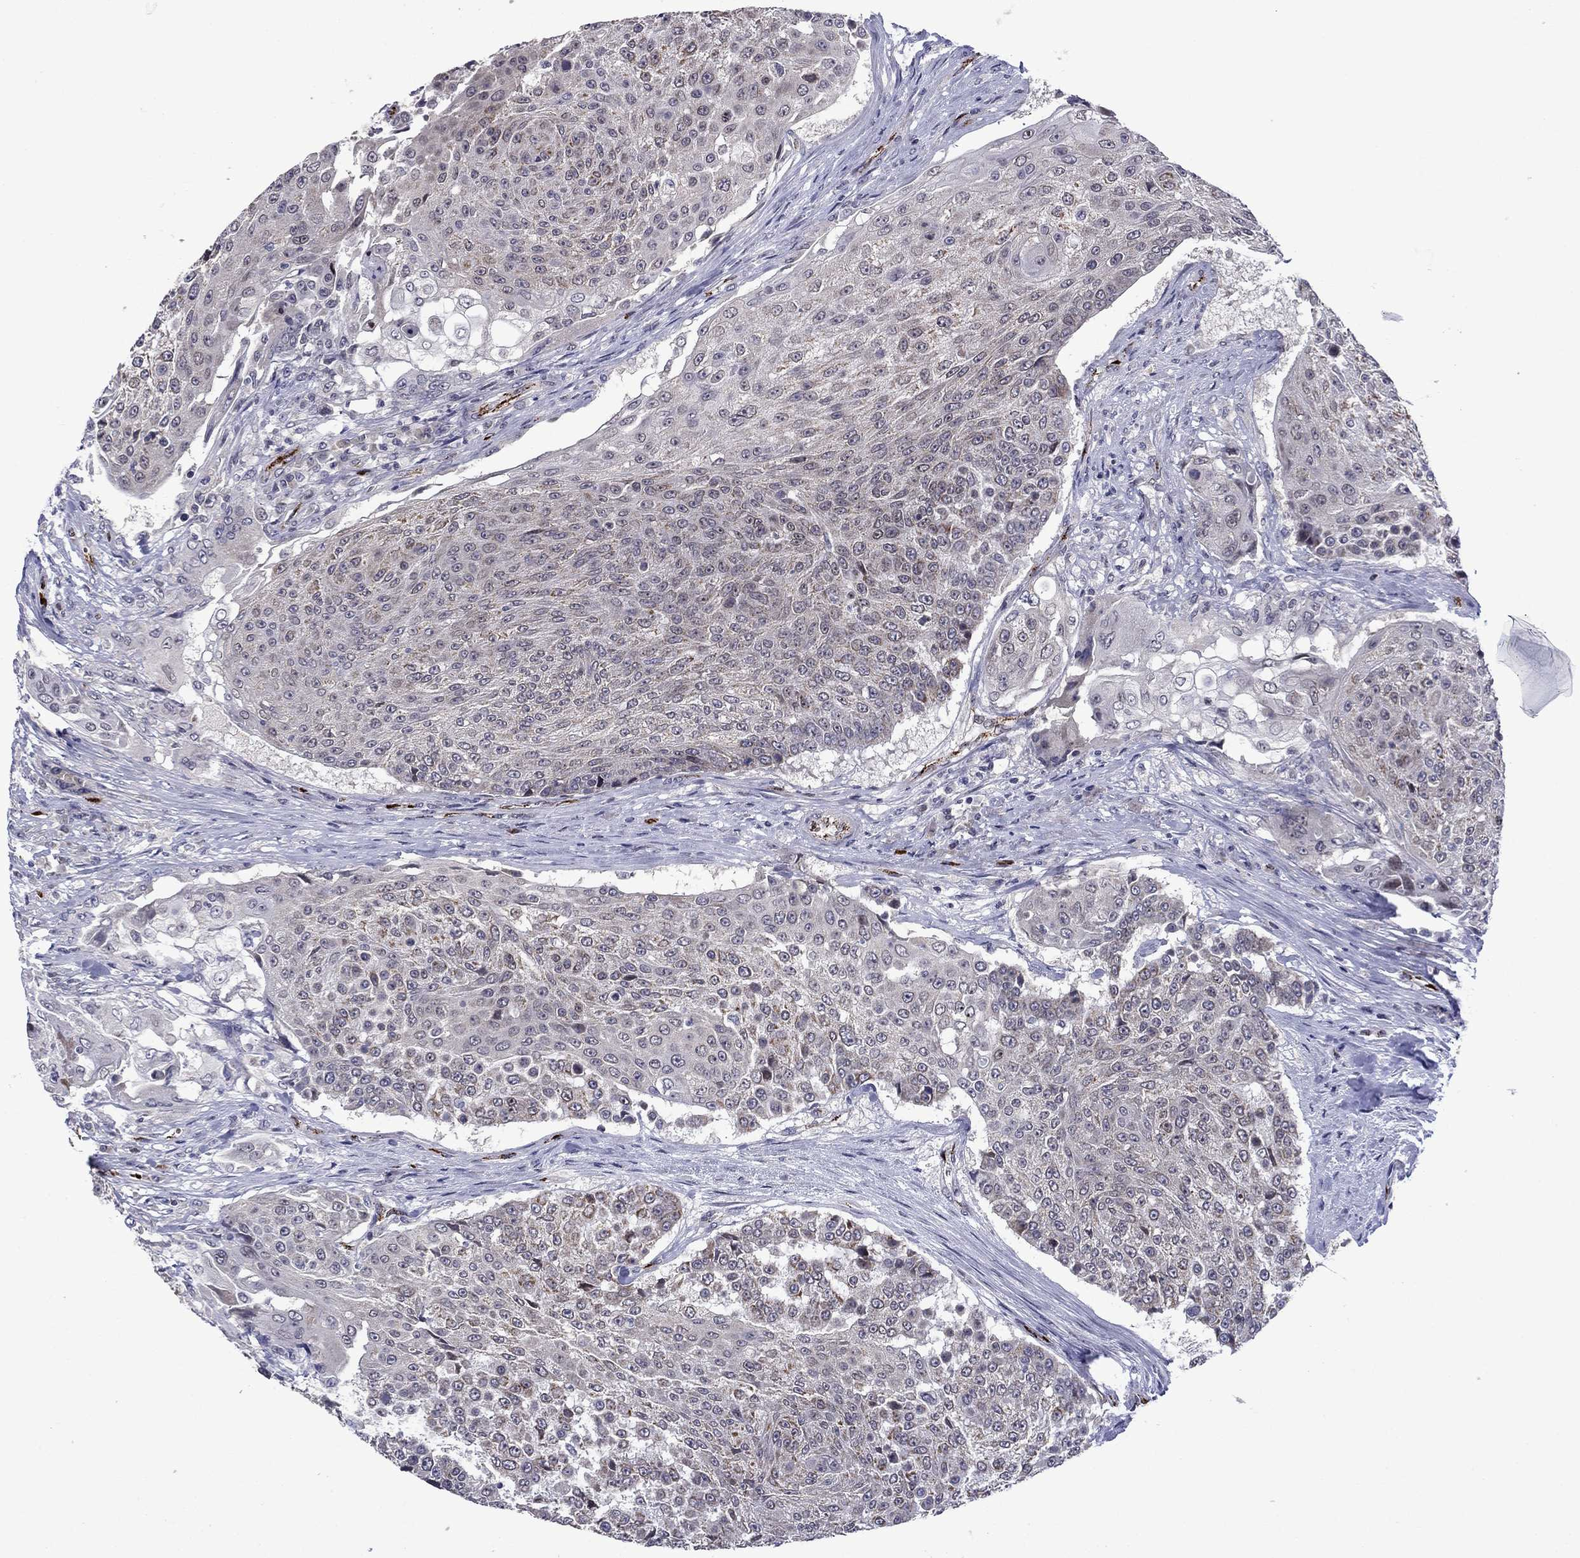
{"staining": {"intensity": "negative", "quantity": "none", "location": "none"}, "tissue": "urothelial cancer", "cell_type": "Tumor cells", "image_type": "cancer", "snomed": [{"axis": "morphology", "description": "Urothelial carcinoma, High grade"}, {"axis": "topography", "description": "Urinary bladder"}], "caption": "DAB immunohistochemical staining of human urothelial cancer shows no significant staining in tumor cells.", "gene": "SLITRK1", "patient": {"sex": "female", "age": 63}}